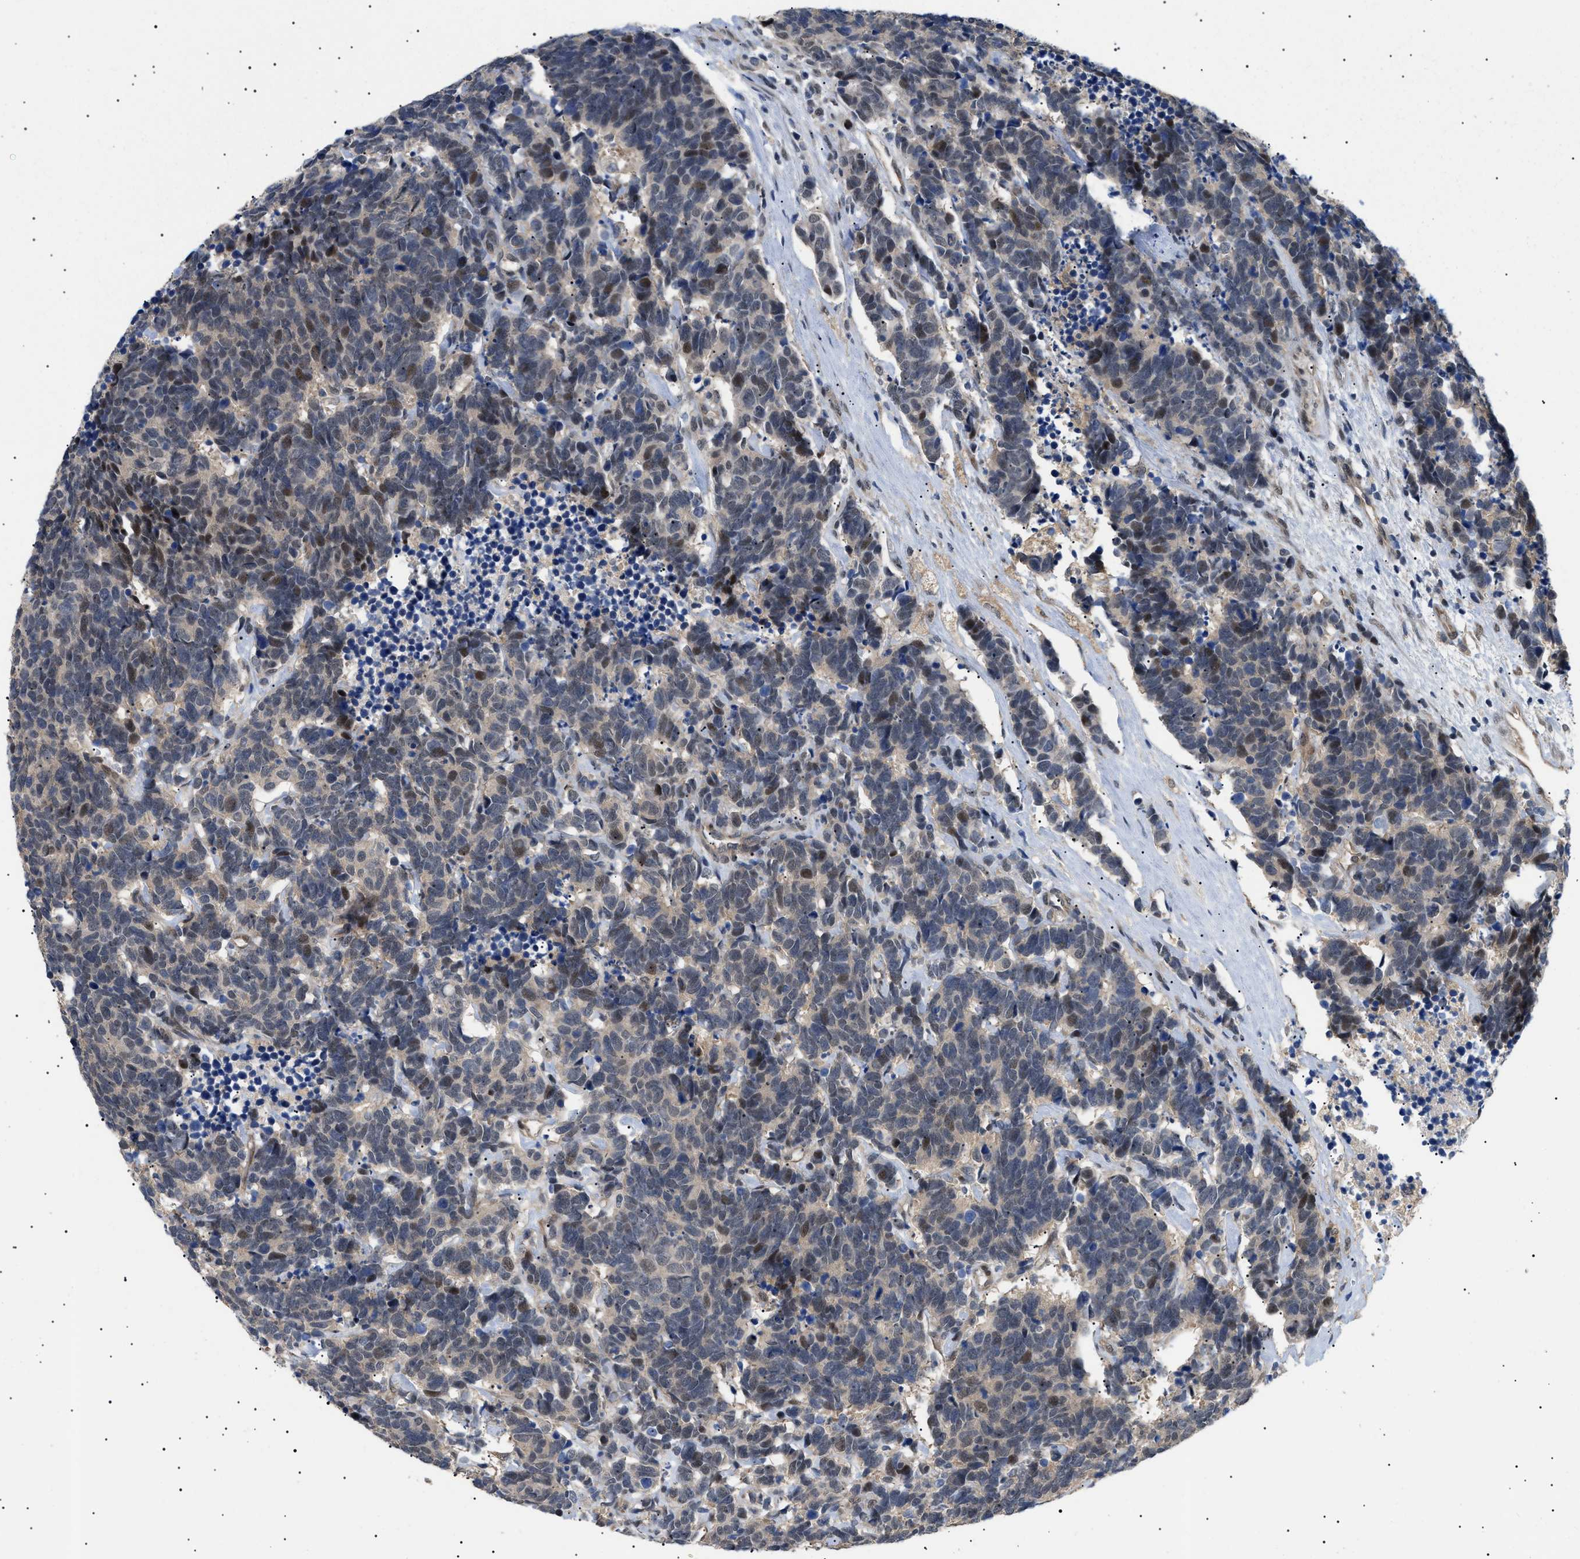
{"staining": {"intensity": "moderate", "quantity": "<25%", "location": "nuclear"}, "tissue": "carcinoid", "cell_type": "Tumor cells", "image_type": "cancer", "snomed": [{"axis": "morphology", "description": "Carcinoma, NOS"}, {"axis": "morphology", "description": "Carcinoid, malignant, NOS"}, {"axis": "topography", "description": "Urinary bladder"}], "caption": "Protein staining of malignant carcinoid tissue reveals moderate nuclear positivity in about <25% of tumor cells.", "gene": "GARRE1", "patient": {"sex": "male", "age": 57}}